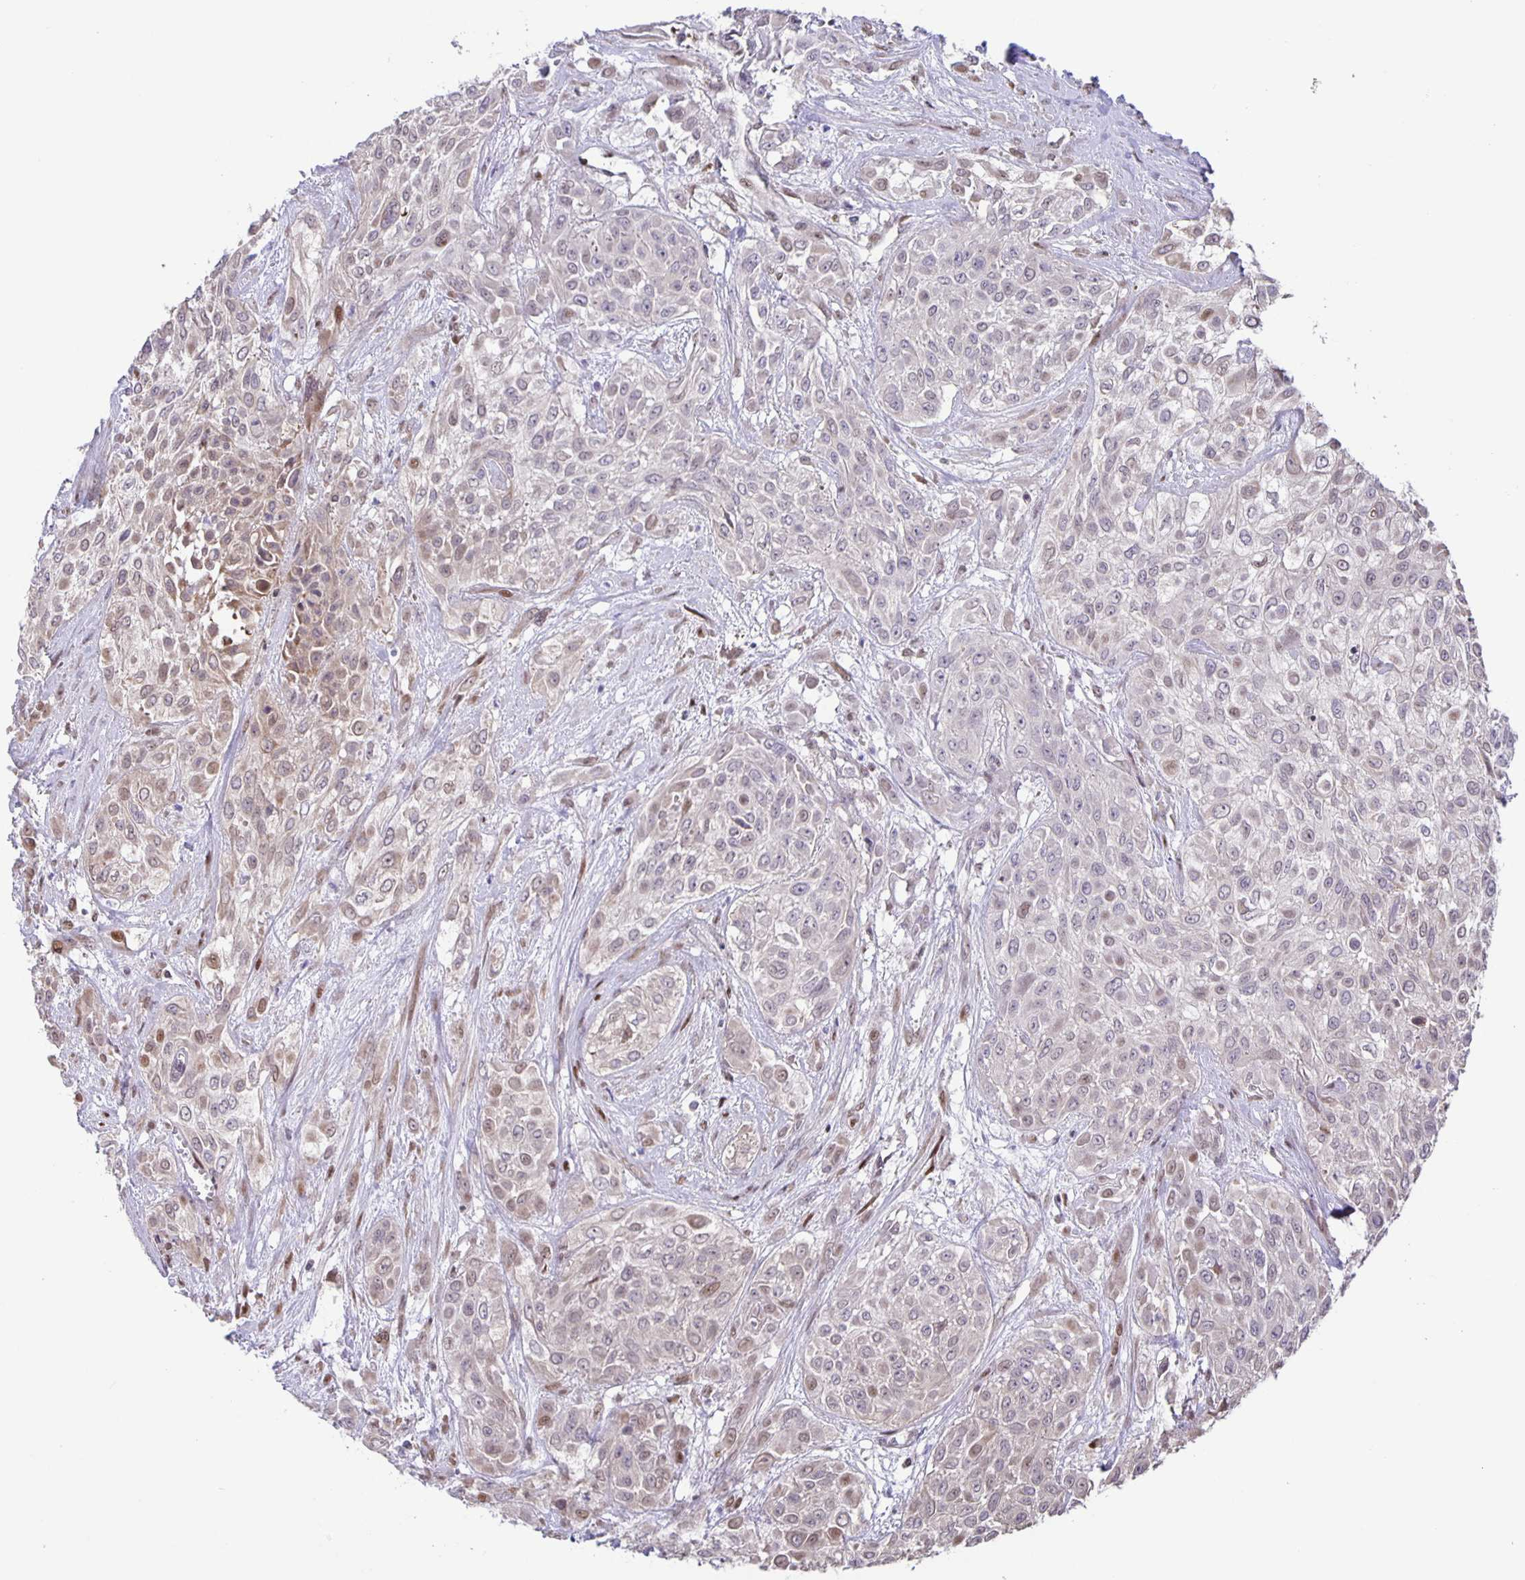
{"staining": {"intensity": "weak", "quantity": "<25%", "location": "cytoplasmic/membranous,nuclear"}, "tissue": "urothelial cancer", "cell_type": "Tumor cells", "image_type": "cancer", "snomed": [{"axis": "morphology", "description": "Urothelial carcinoma, High grade"}, {"axis": "topography", "description": "Urinary bladder"}], "caption": "This is an immunohistochemistry (IHC) image of human urothelial carcinoma (high-grade). There is no staining in tumor cells.", "gene": "MAPK12", "patient": {"sex": "male", "age": 57}}